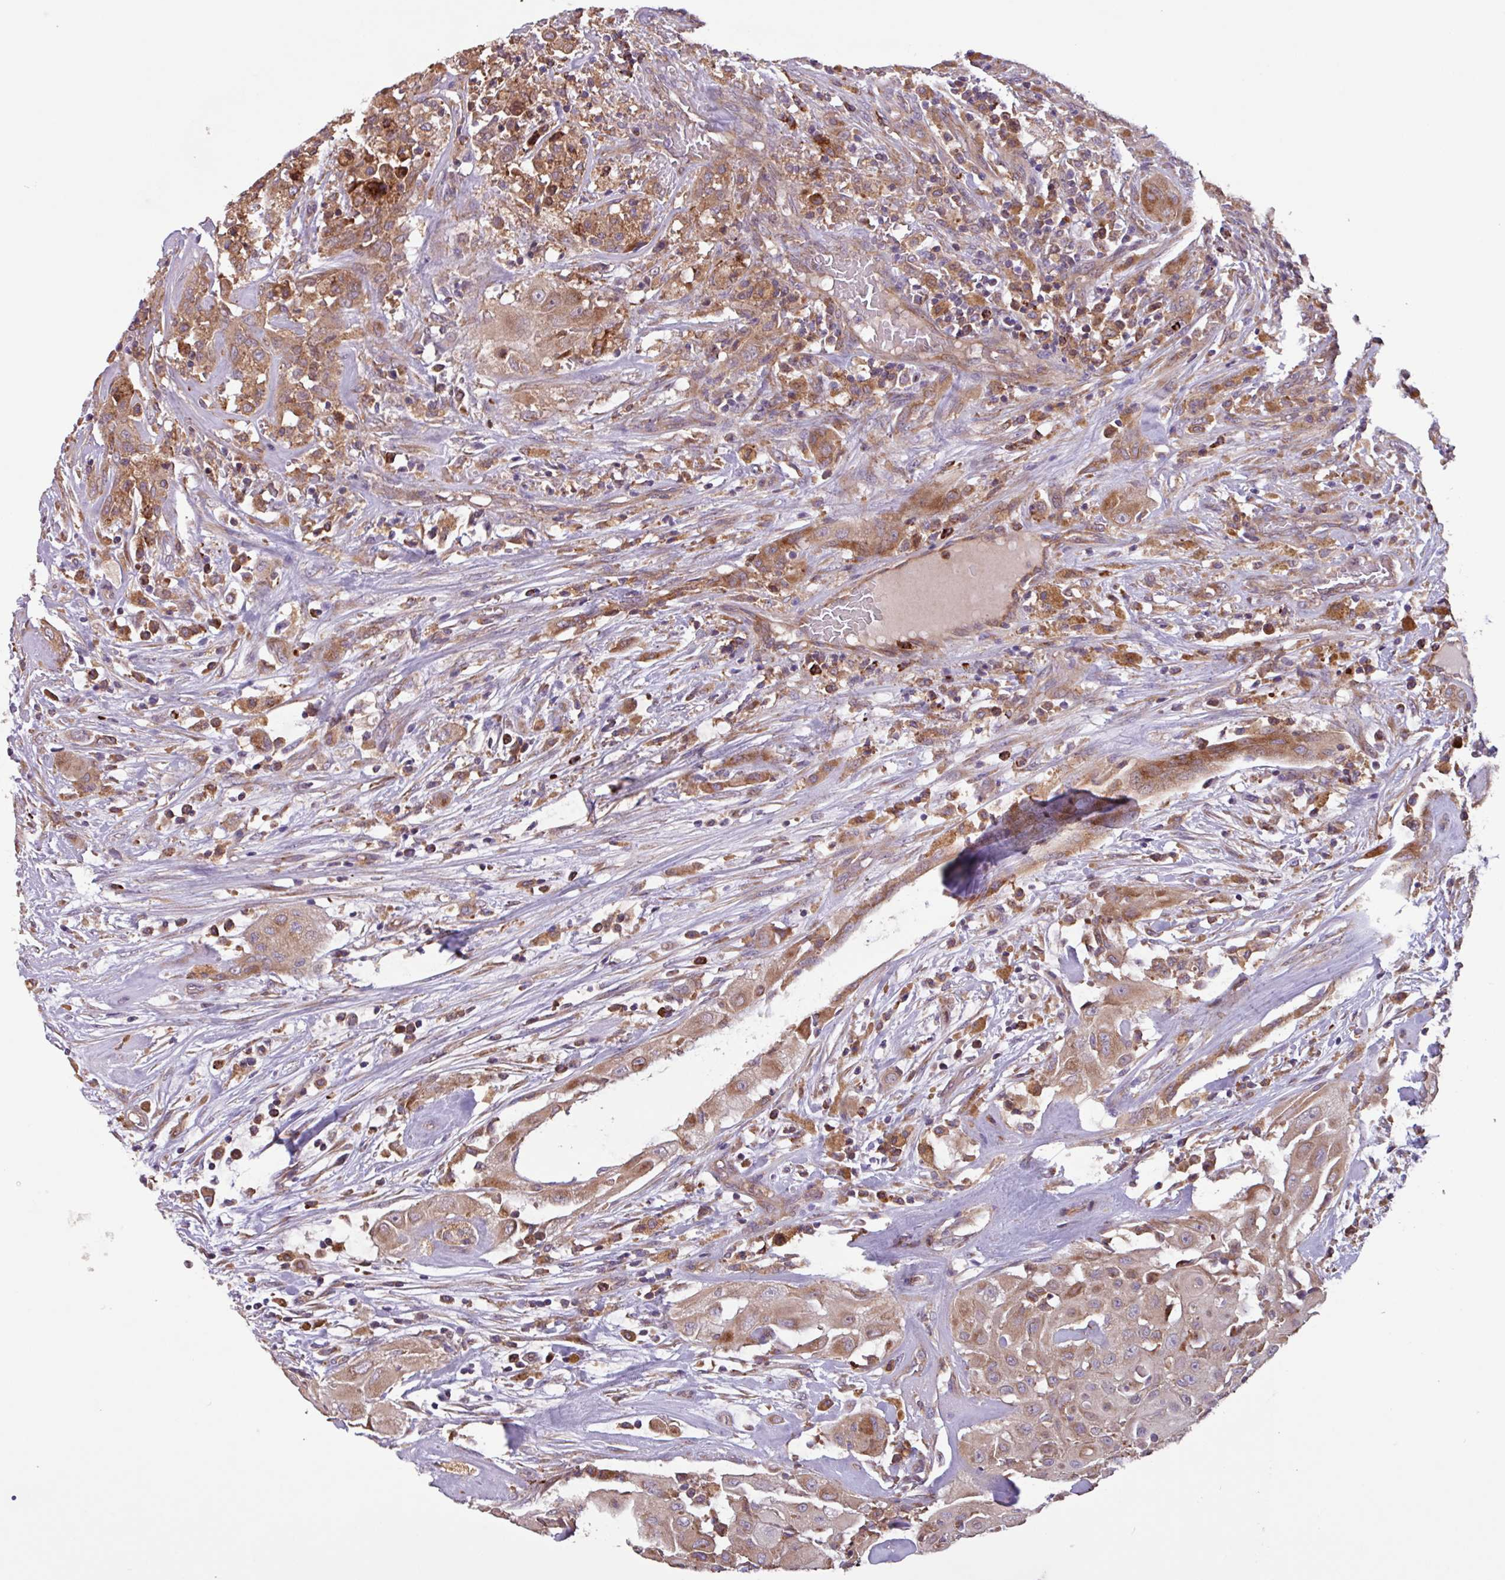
{"staining": {"intensity": "moderate", "quantity": ">75%", "location": "cytoplasmic/membranous"}, "tissue": "thyroid cancer", "cell_type": "Tumor cells", "image_type": "cancer", "snomed": [{"axis": "morphology", "description": "Papillary adenocarcinoma, NOS"}, {"axis": "topography", "description": "Thyroid gland"}], "caption": "Thyroid papillary adenocarcinoma tissue shows moderate cytoplasmic/membranous staining in approximately >75% of tumor cells", "gene": "PTPRQ", "patient": {"sex": "female", "age": 59}}